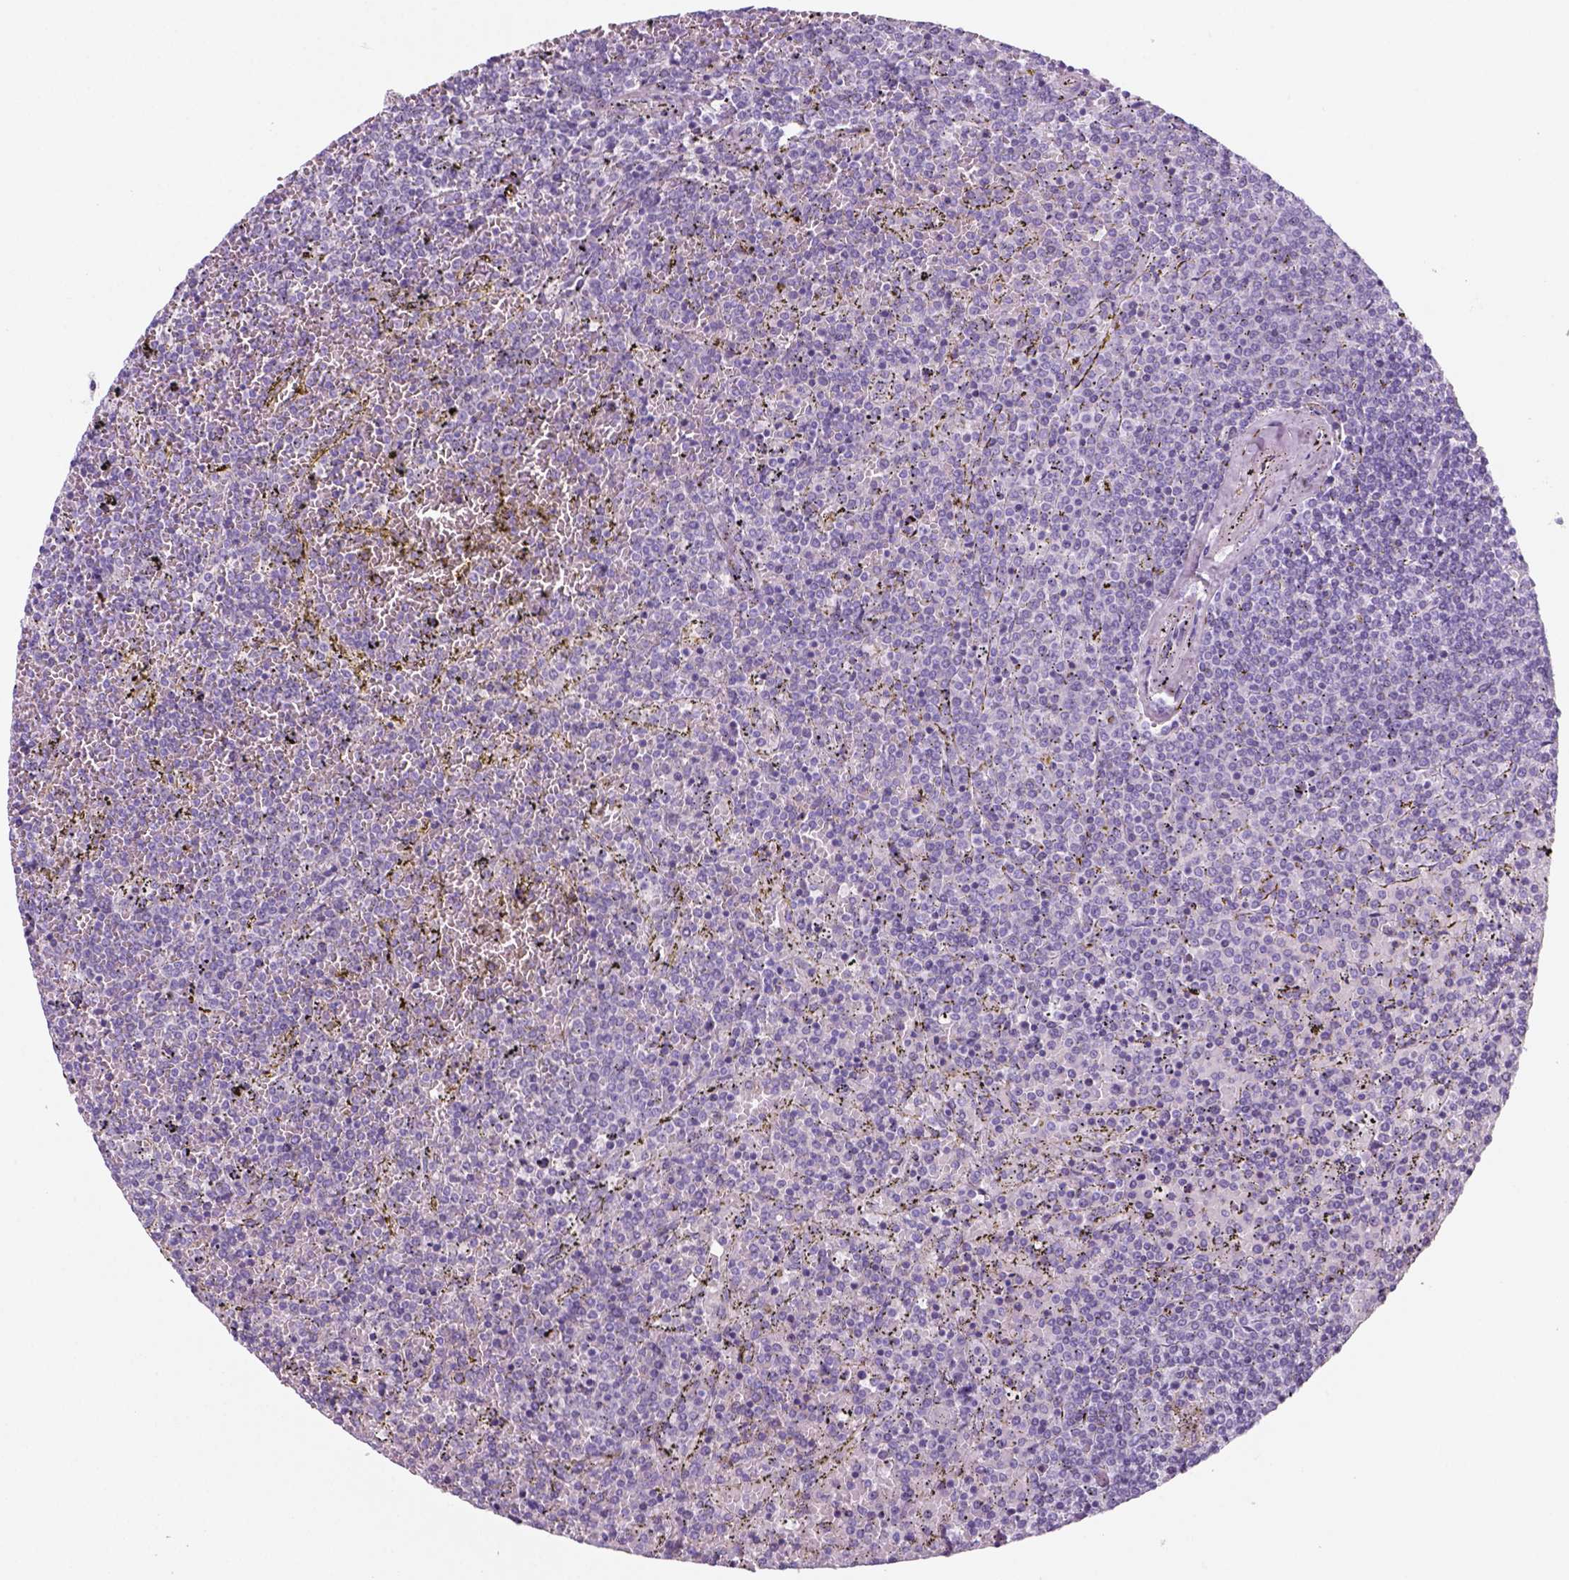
{"staining": {"intensity": "negative", "quantity": "none", "location": "none"}, "tissue": "lymphoma", "cell_type": "Tumor cells", "image_type": "cancer", "snomed": [{"axis": "morphology", "description": "Malignant lymphoma, non-Hodgkin's type, Low grade"}, {"axis": "topography", "description": "Spleen"}], "caption": "Lymphoma stained for a protein using IHC displays no staining tumor cells.", "gene": "KRTAP11-1", "patient": {"sex": "female", "age": 77}}